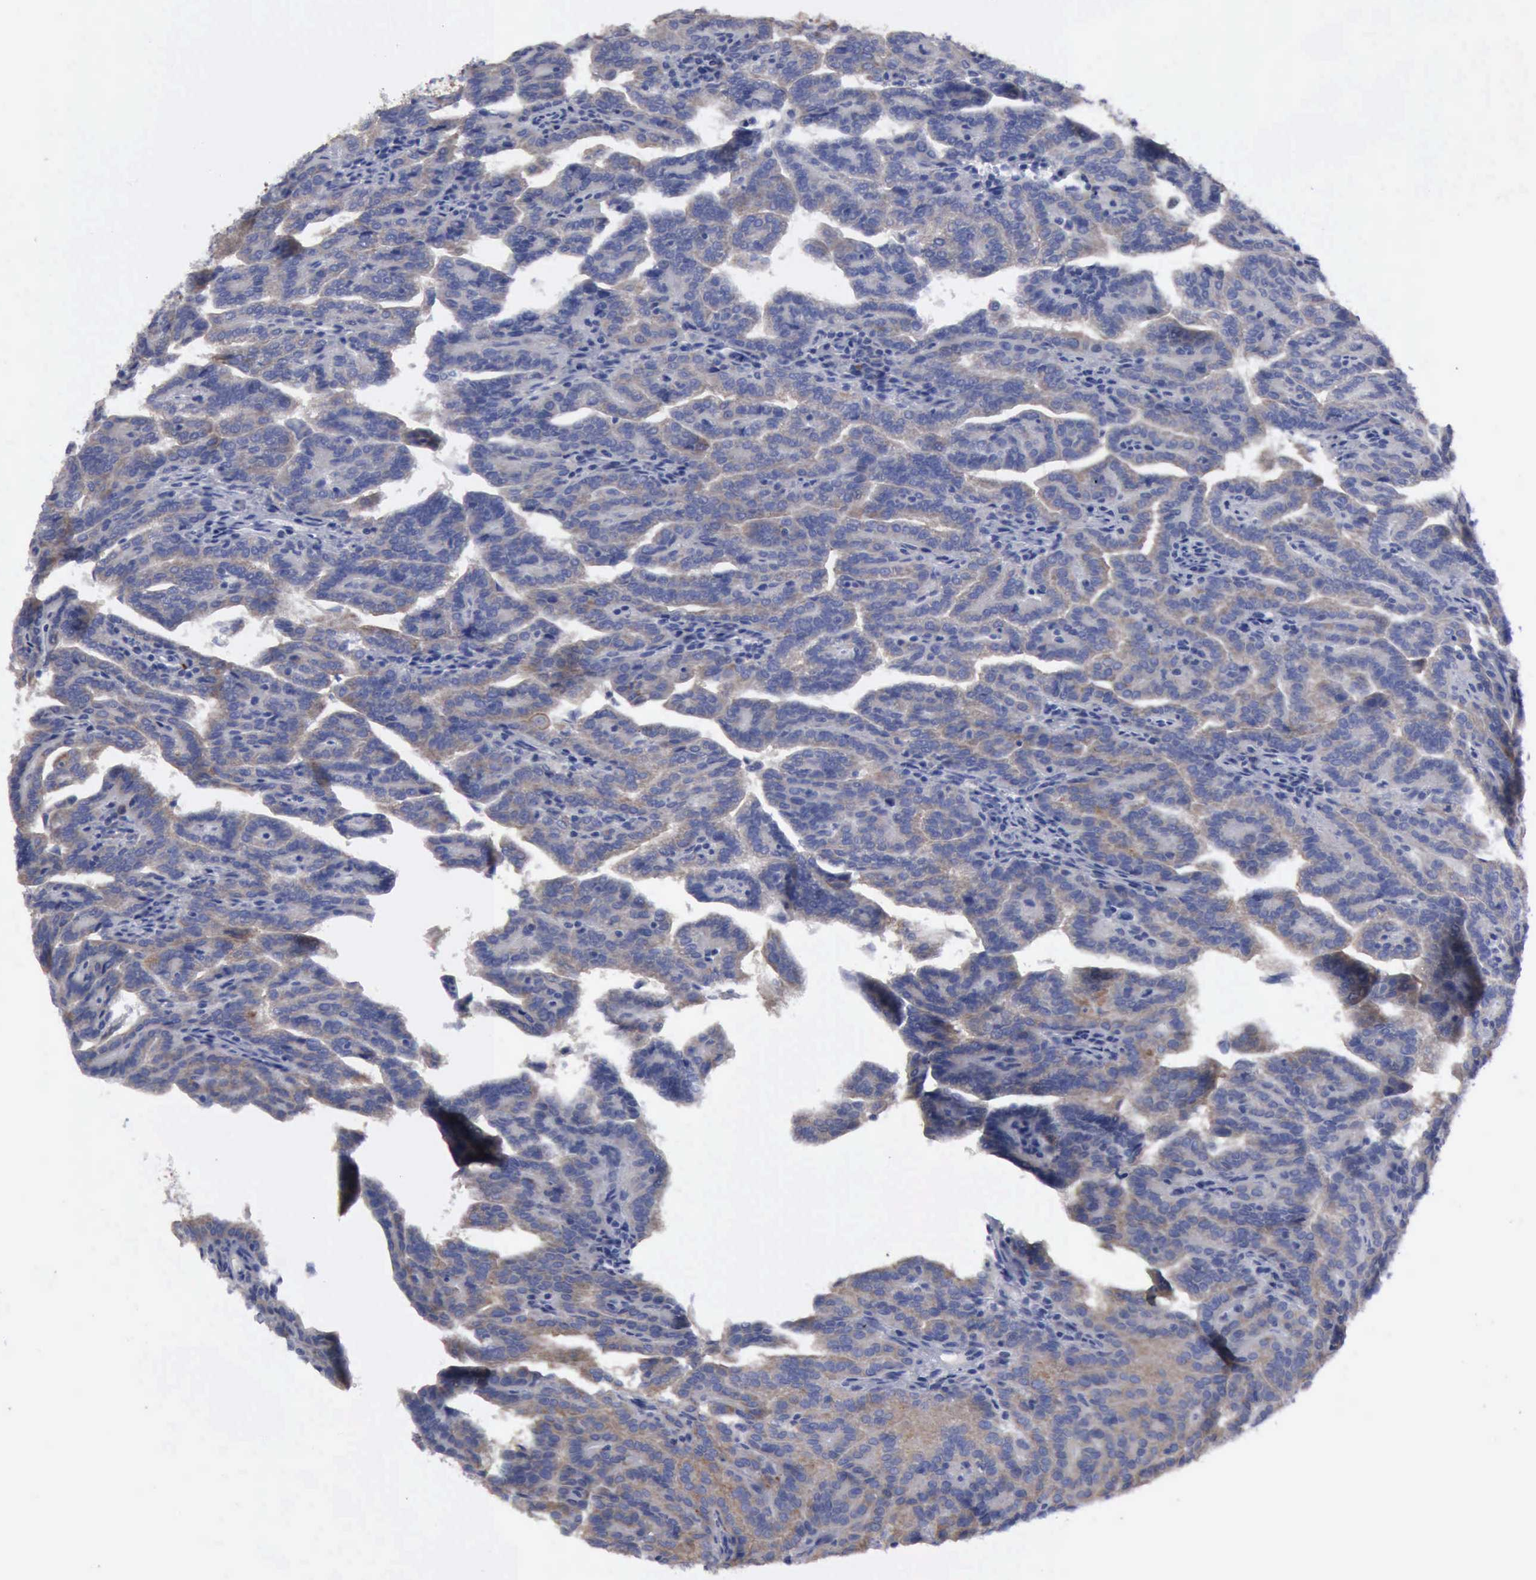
{"staining": {"intensity": "moderate", "quantity": "<25%", "location": "cytoplasmic/membranous"}, "tissue": "renal cancer", "cell_type": "Tumor cells", "image_type": "cancer", "snomed": [{"axis": "morphology", "description": "Adenocarcinoma, NOS"}, {"axis": "topography", "description": "Kidney"}], "caption": "Renal adenocarcinoma stained for a protein (brown) reveals moderate cytoplasmic/membranous positive positivity in approximately <25% of tumor cells.", "gene": "TXLNG", "patient": {"sex": "male", "age": 61}}